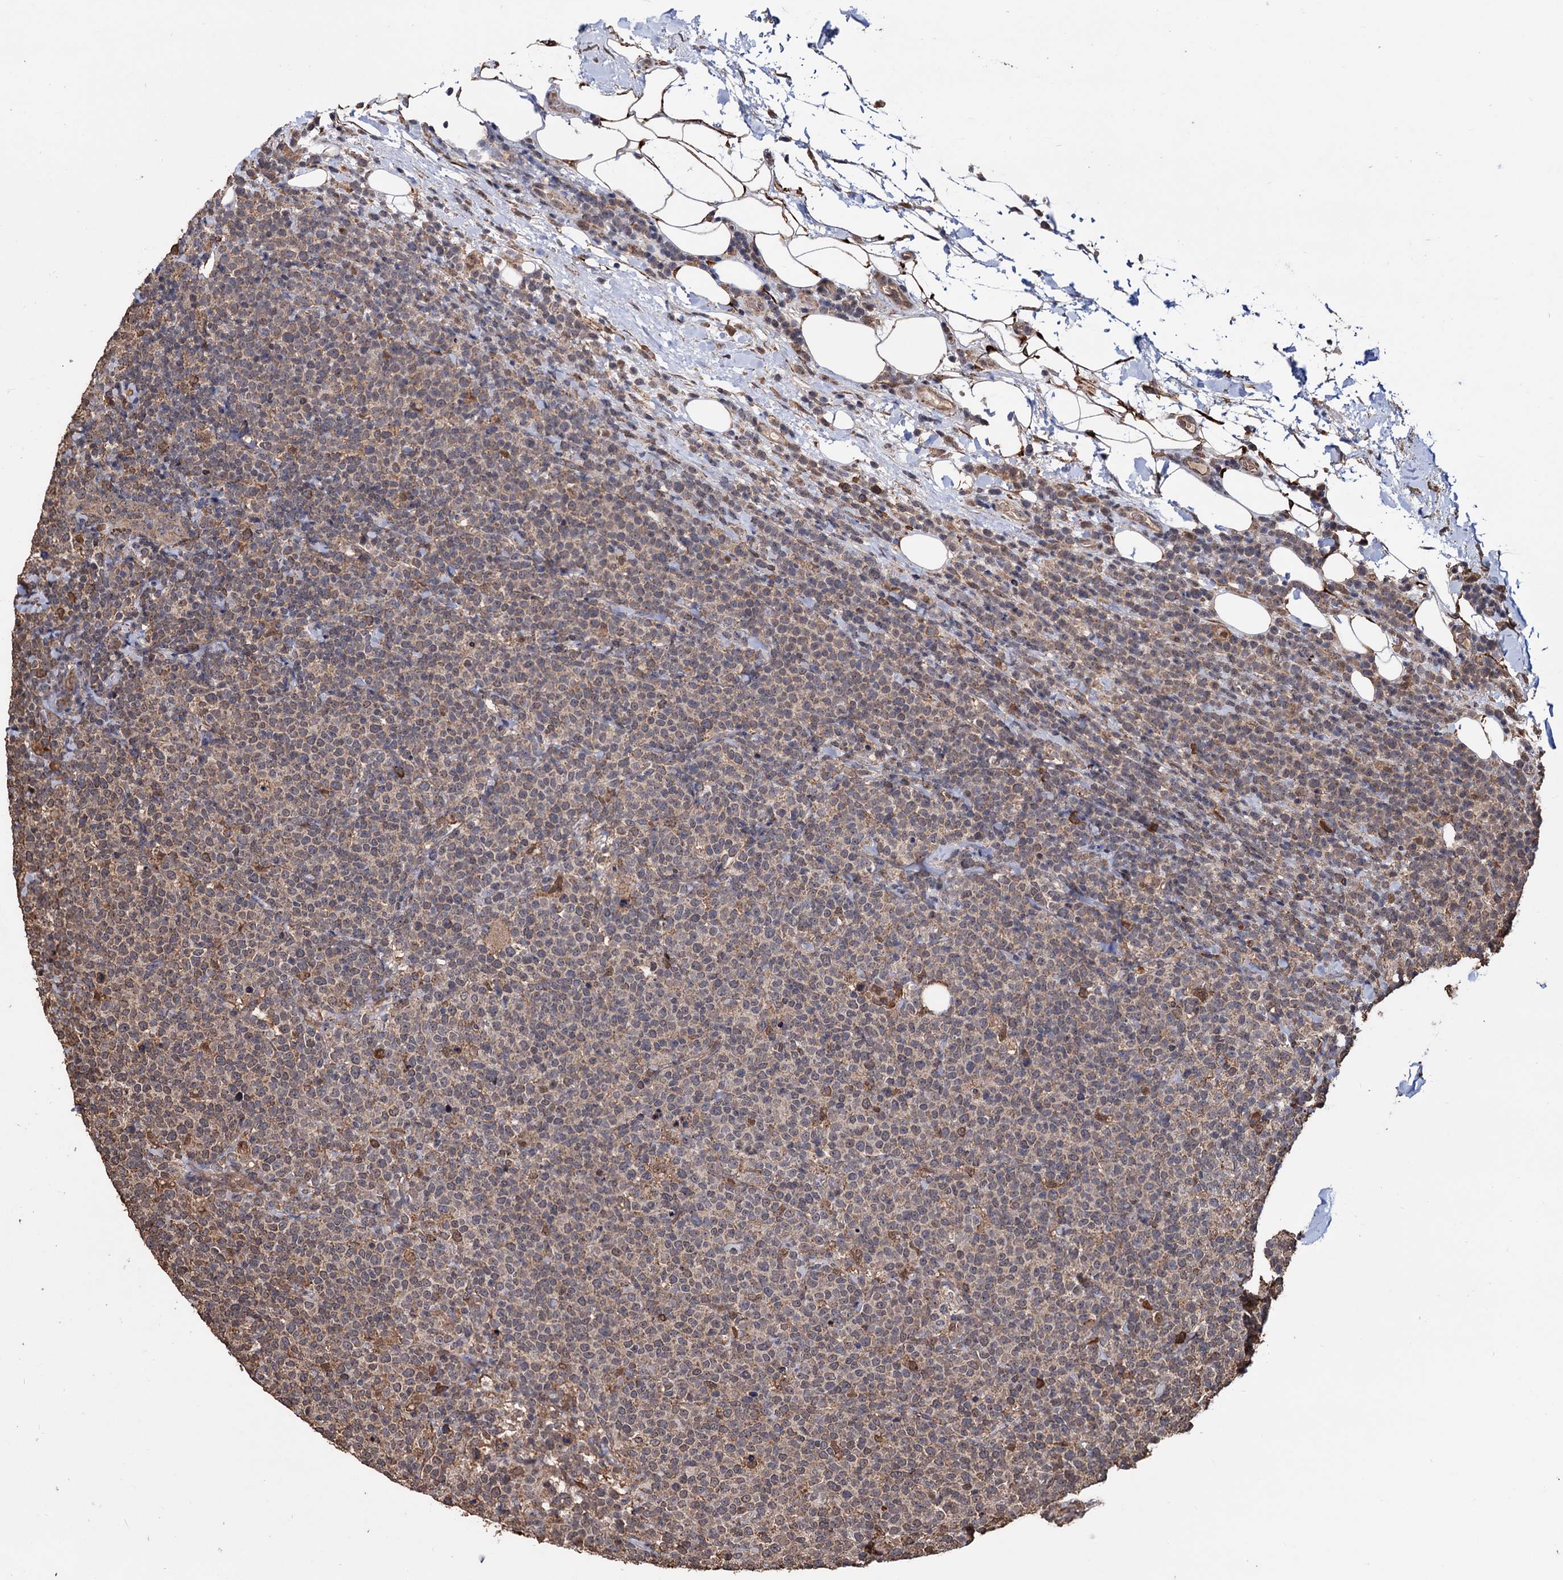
{"staining": {"intensity": "weak", "quantity": "25%-75%", "location": "cytoplasmic/membranous"}, "tissue": "lymphoma", "cell_type": "Tumor cells", "image_type": "cancer", "snomed": [{"axis": "morphology", "description": "Malignant lymphoma, non-Hodgkin's type, High grade"}, {"axis": "topography", "description": "Lymph node"}], "caption": "High-grade malignant lymphoma, non-Hodgkin's type stained for a protein (brown) demonstrates weak cytoplasmic/membranous positive expression in approximately 25%-75% of tumor cells.", "gene": "TBC1D12", "patient": {"sex": "male", "age": 61}}